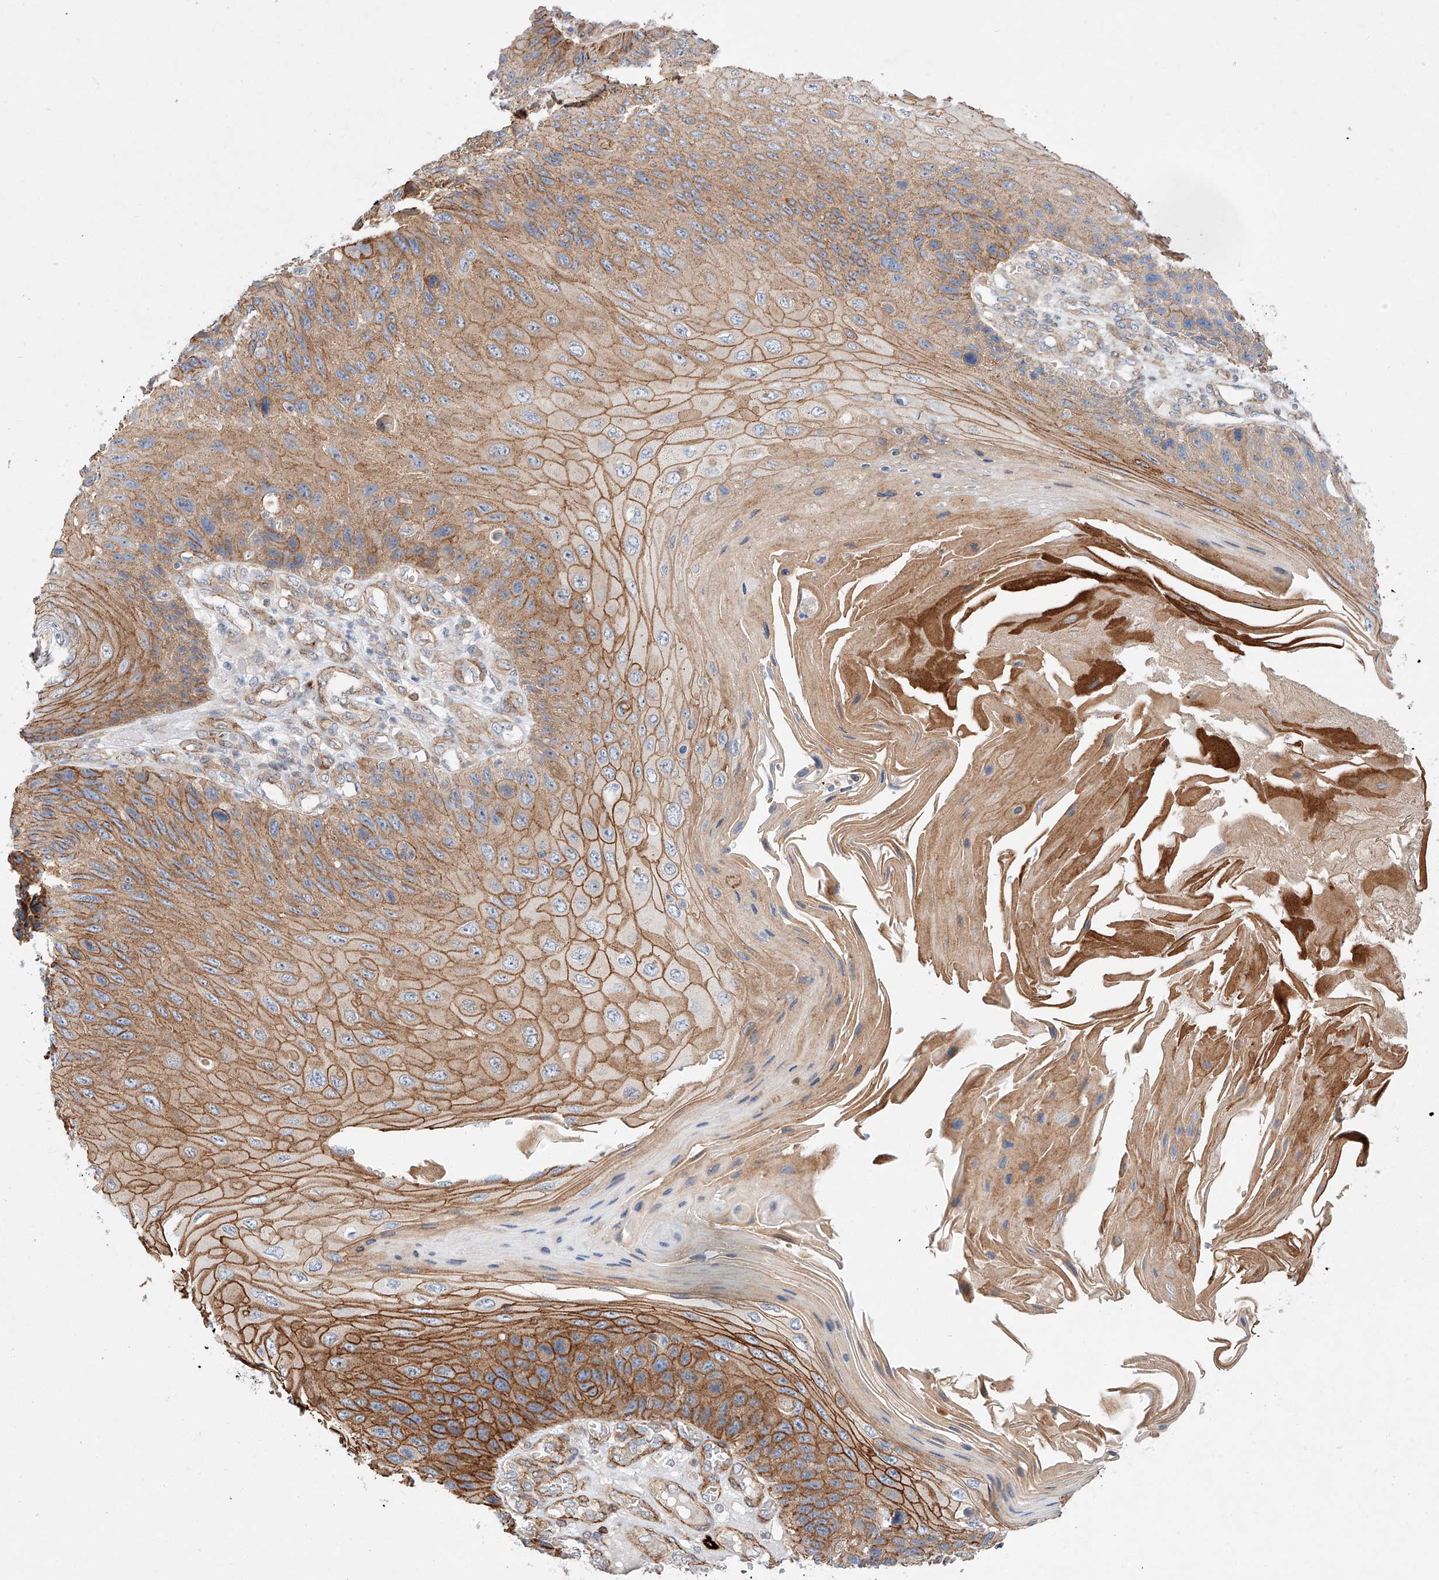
{"staining": {"intensity": "moderate", "quantity": ">75%", "location": "cytoplasmic/membranous"}, "tissue": "skin cancer", "cell_type": "Tumor cells", "image_type": "cancer", "snomed": [{"axis": "morphology", "description": "Squamous cell carcinoma, NOS"}, {"axis": "topography", "description": "Skin"}], "caption": "Protein analysis of skin cancer tissue exhibits moderate cytoplasmic/membranous expression in approximately >75% of tumor cells.", "gene": "MINDY4", "patient": {"sex": "female", "age": 88}}